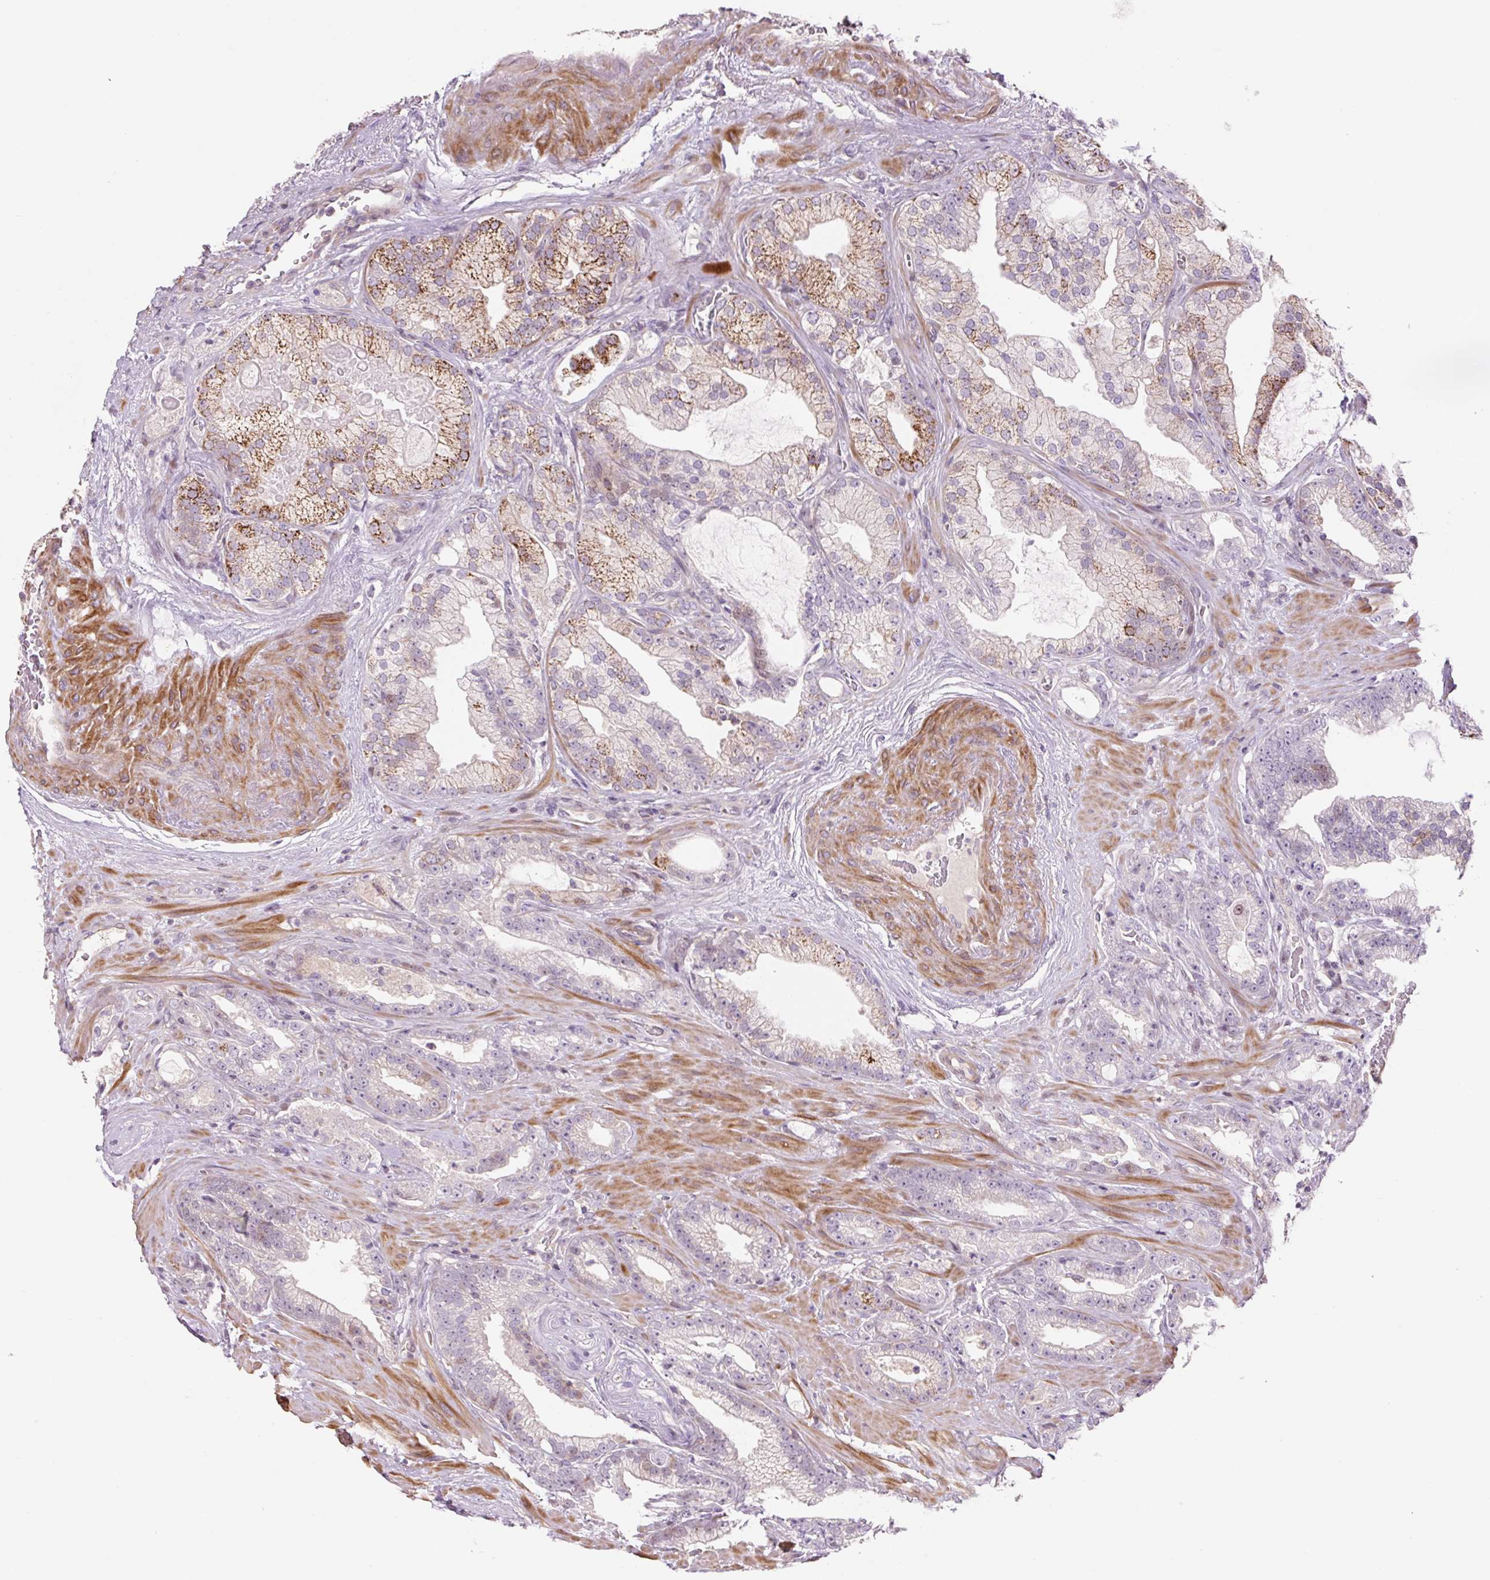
{"staining": {"intensity": "moderate", "quantity": "25%-75%", "location": "cytoplasmic/membranous"}, "tissue": "prostate cancer", "cell_type": "Tumor cells", "image_type": "cancer", "snomed": [{"axis": "morphology", "description": "Adenocarcinoma, High grade"}, {"axis": "topography", "description": "Prostate"}], "caption": "Prostate high-grade adenocarcinoma stained with DAB IHC displays medium levels of moderate cytoplasmic/membranous expression in about 25%-75% of tumor cells.", "gene": "ZNF552", "patient": {"sex": "male", "age": 68}}